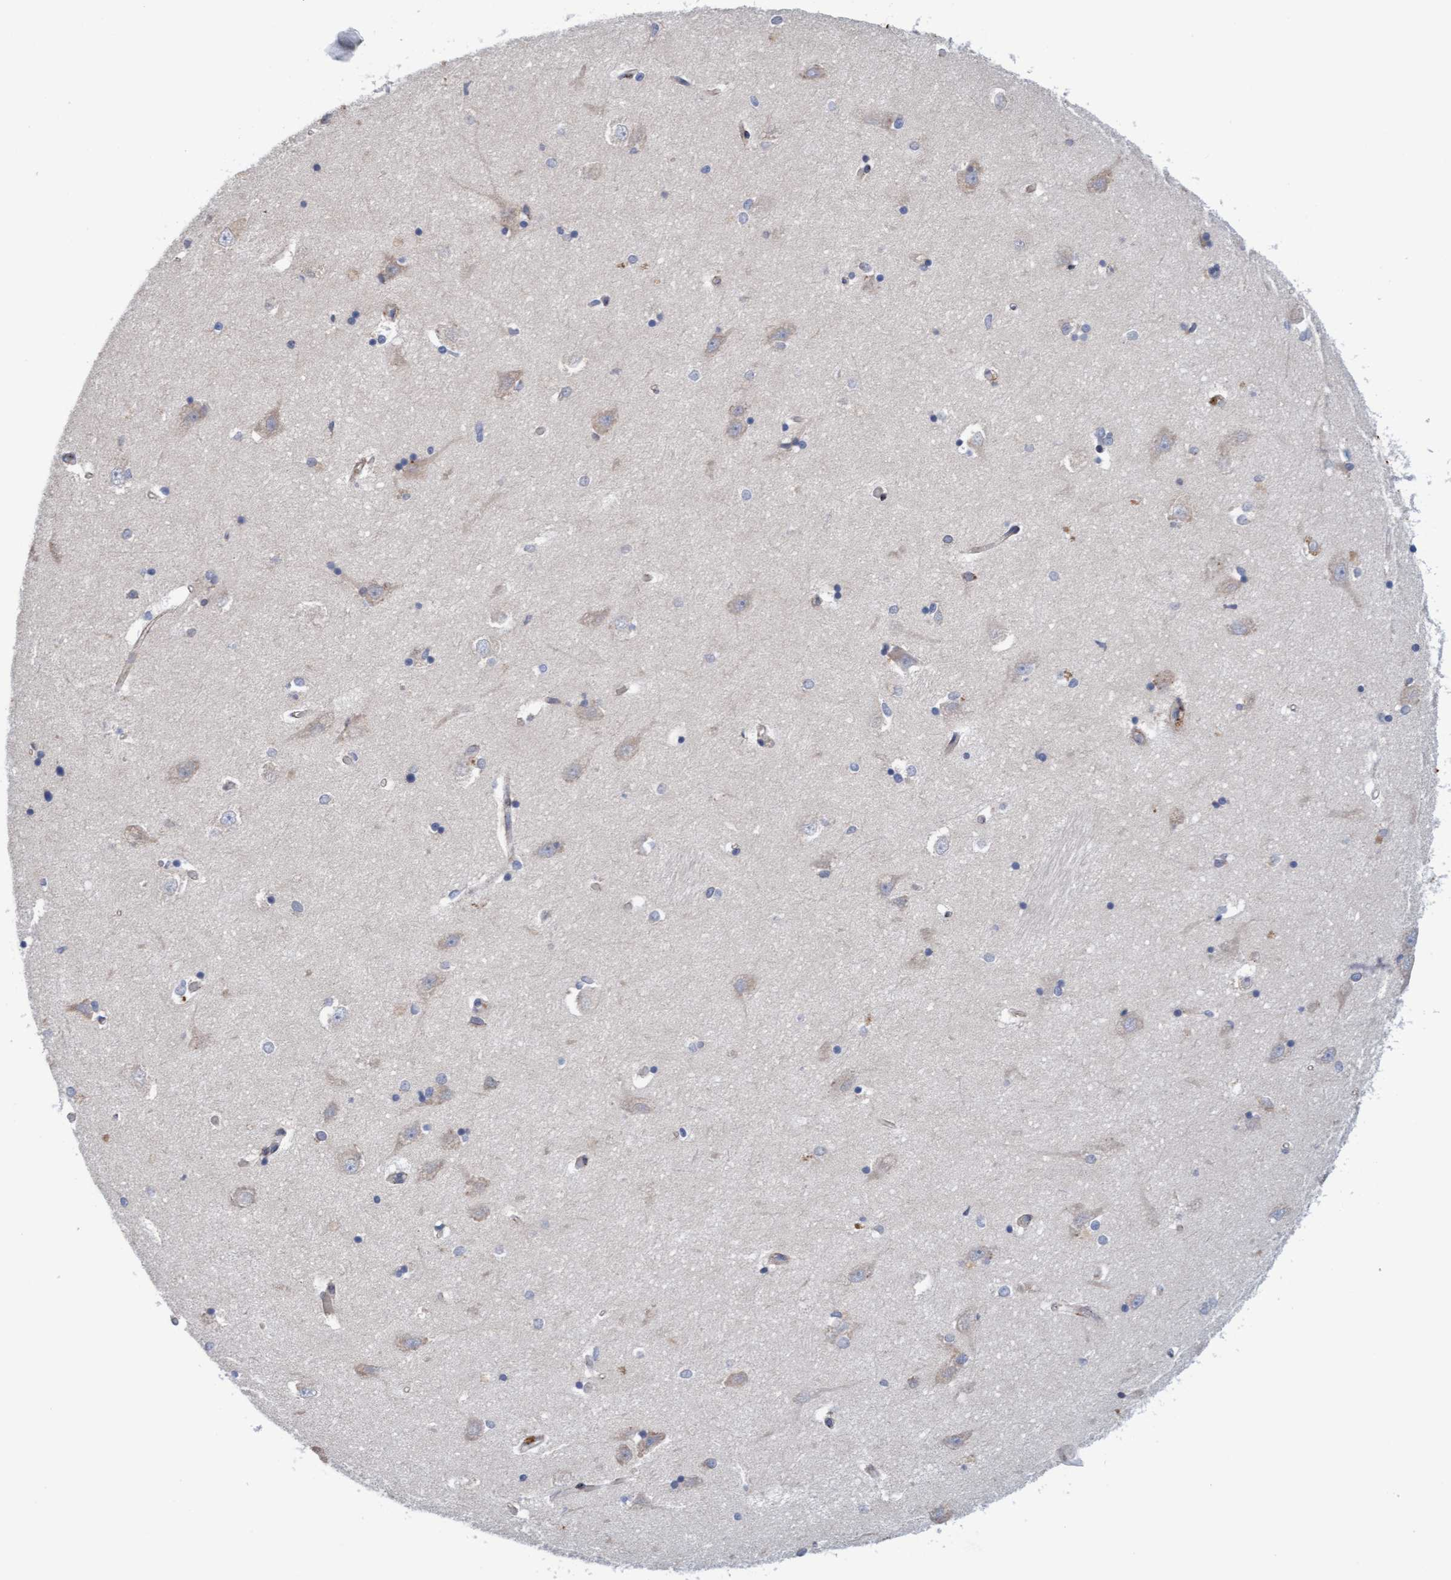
{"staining": {"intensity": "negative", "quantity": "none", "location": "none"}, "tissue": "hippocampus", "cell_type": "Glial cells", "image_type": "normal", "snomed": [{"axis": "morphology", "description": "Normal tissue, NOS"}, {"axis": "topography", "description": "Hippocampus"}], "caption": "Immunohistochemical staining of unremarkable hippocampus shows no significant positivity in glial cells.", "gene": "MMP8", "patient": {"sex": "male", "age": 45}}